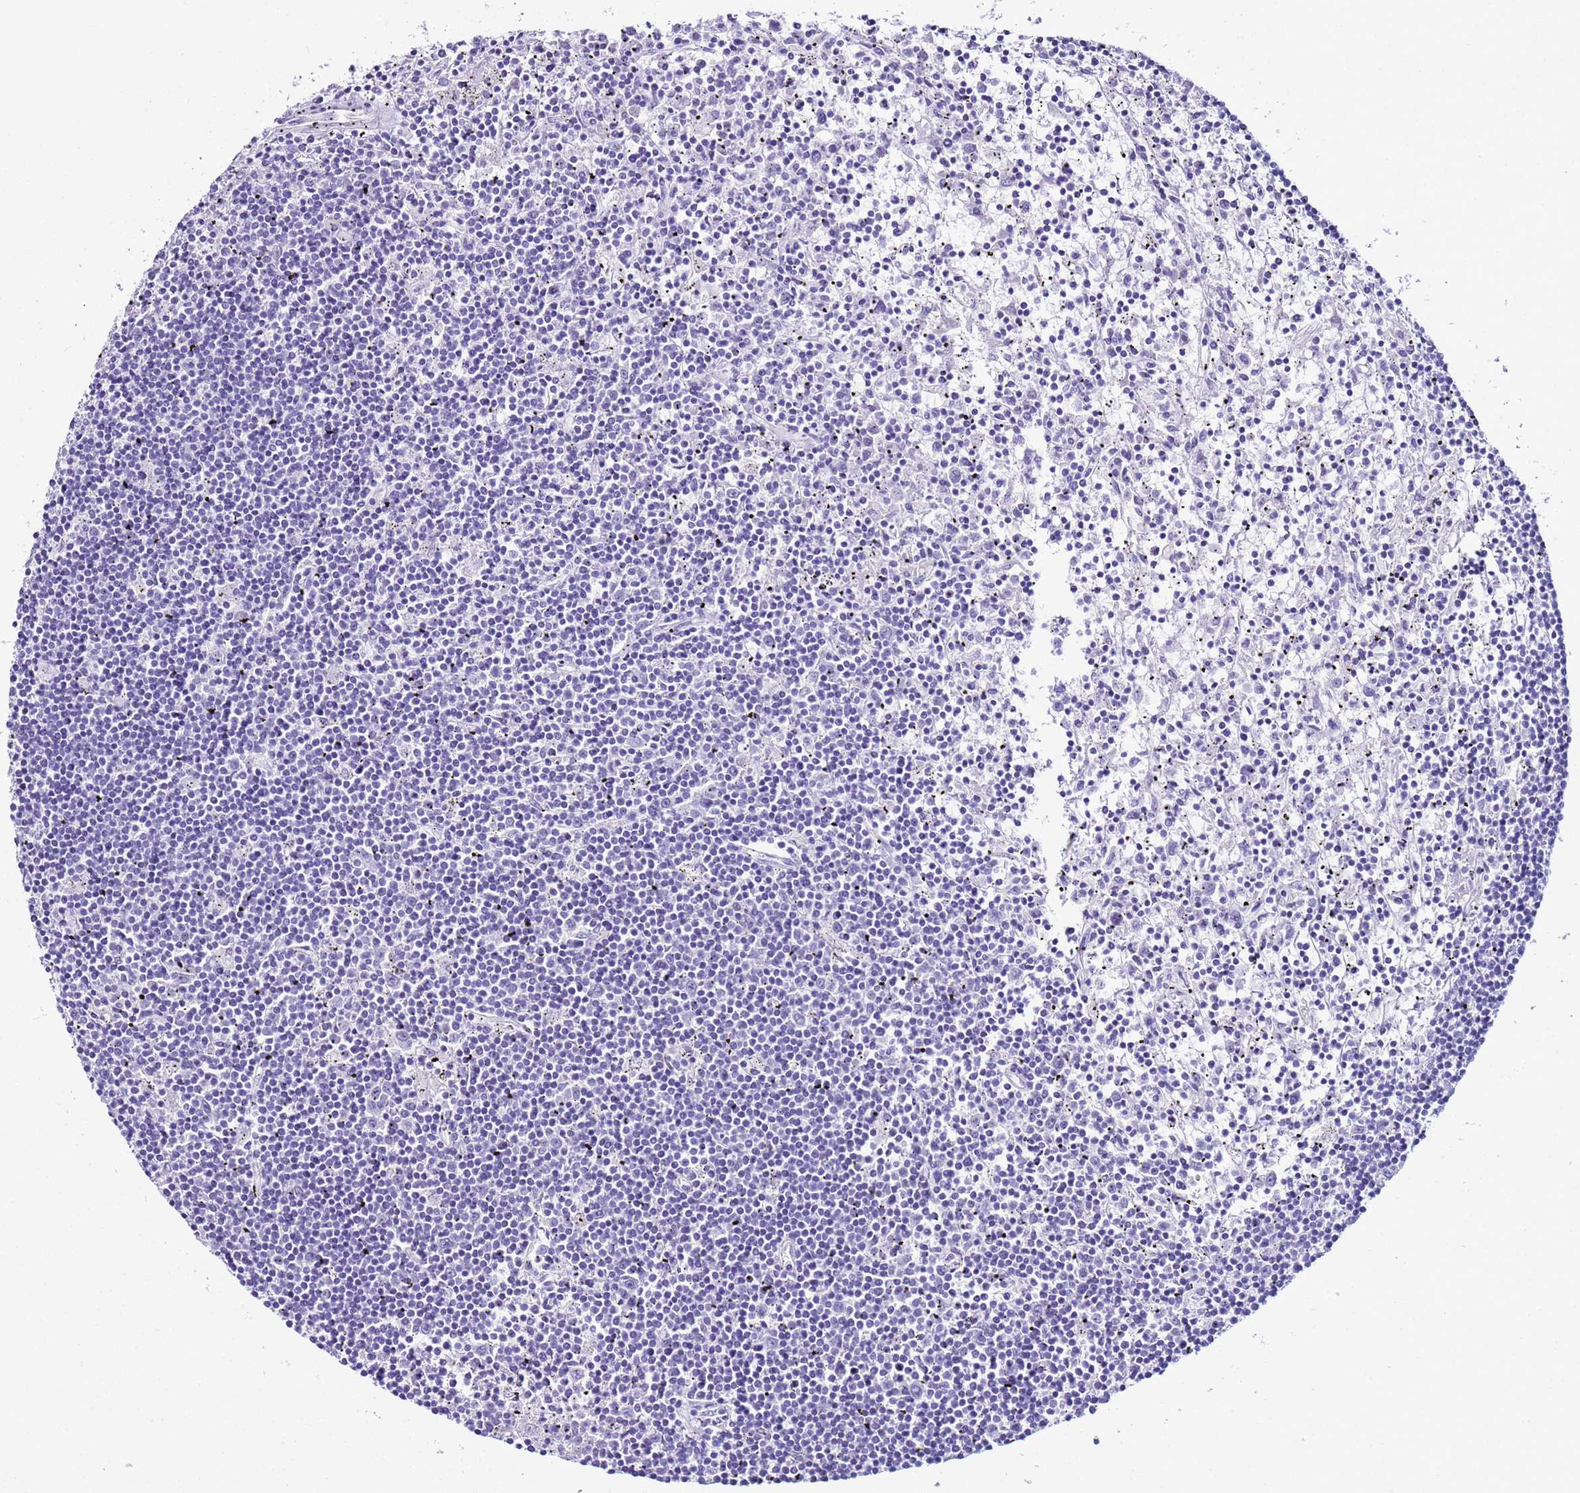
{"staining": {"intensity": "negative", "quantity": "none", "location": "none"}, "tissue": "lymphoma", "cell_type": "Tumor cells", "image_type": "cancer", "snomed": [{"axis": "morphology", "description": "Malignant lymphoma, non-Hodgkin's type, Low grade"}, {"axis": "topography", "description": "Spleen"}], "caption": "A micrograph of lymphoma stained for a protein shows no brown staining in tumor cells.", "gene": "LCMT1", "patient": {"sex": "male", "age": 76}}